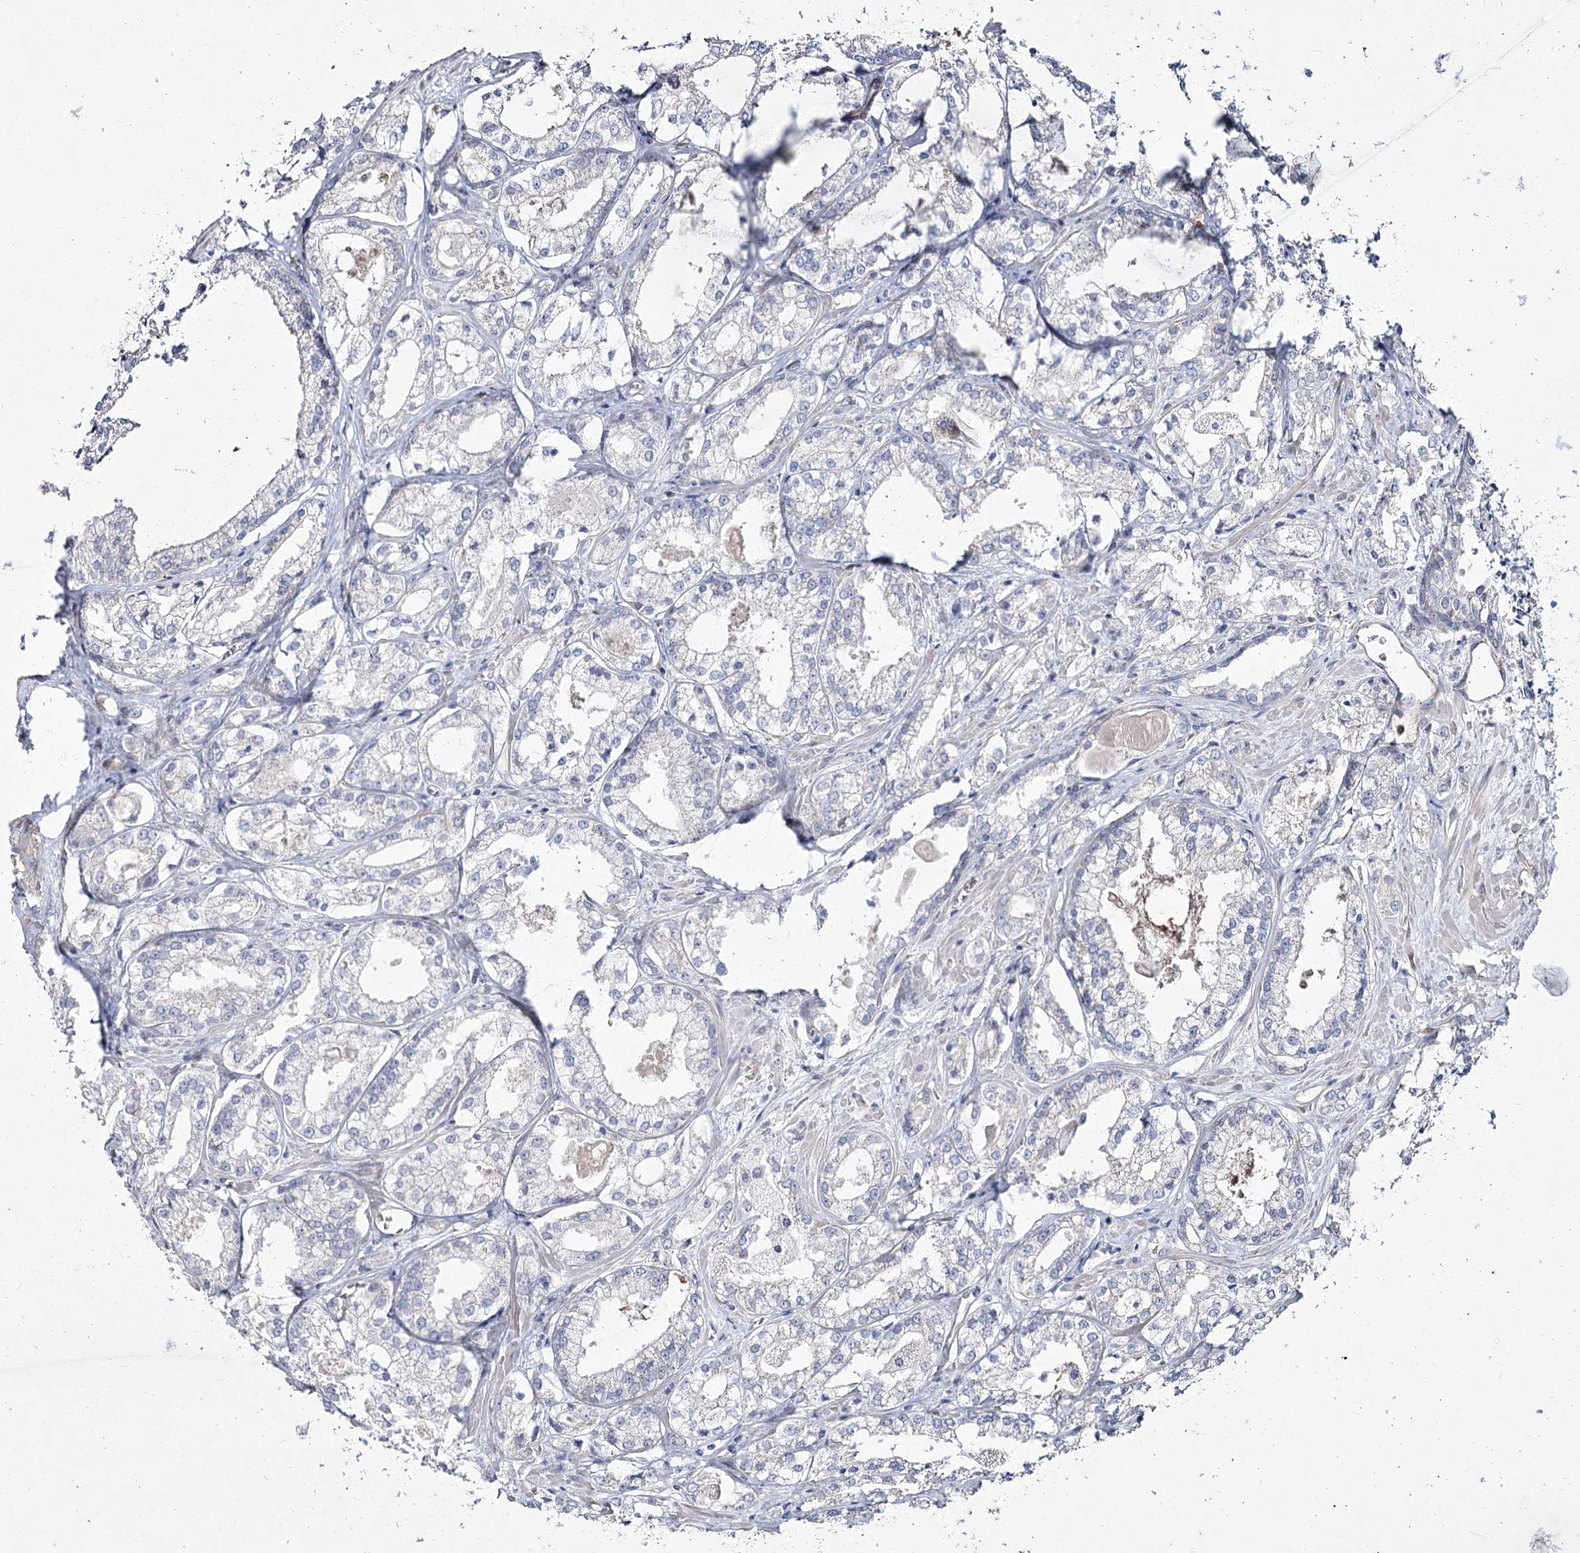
{"staining": {"intensity": "negative", "quantity": "none", "location": "none"}, "tissue": "prostate cancer", "cell_type": "Tumor cells", "image_type": "cancer", "snomed": [{"axis": "morphology", "description": "Adenocarcinoma, Low grade"}, {"axis": "topography", "description": "Prostate"}], "caption": "This is an immunohistochemistry photomicrograph of human prostate low-grade adenocarcinoma. There is no staining in tumor cells.", "gene": "ME3", "patient": {"sex": "male", "age": 47}}